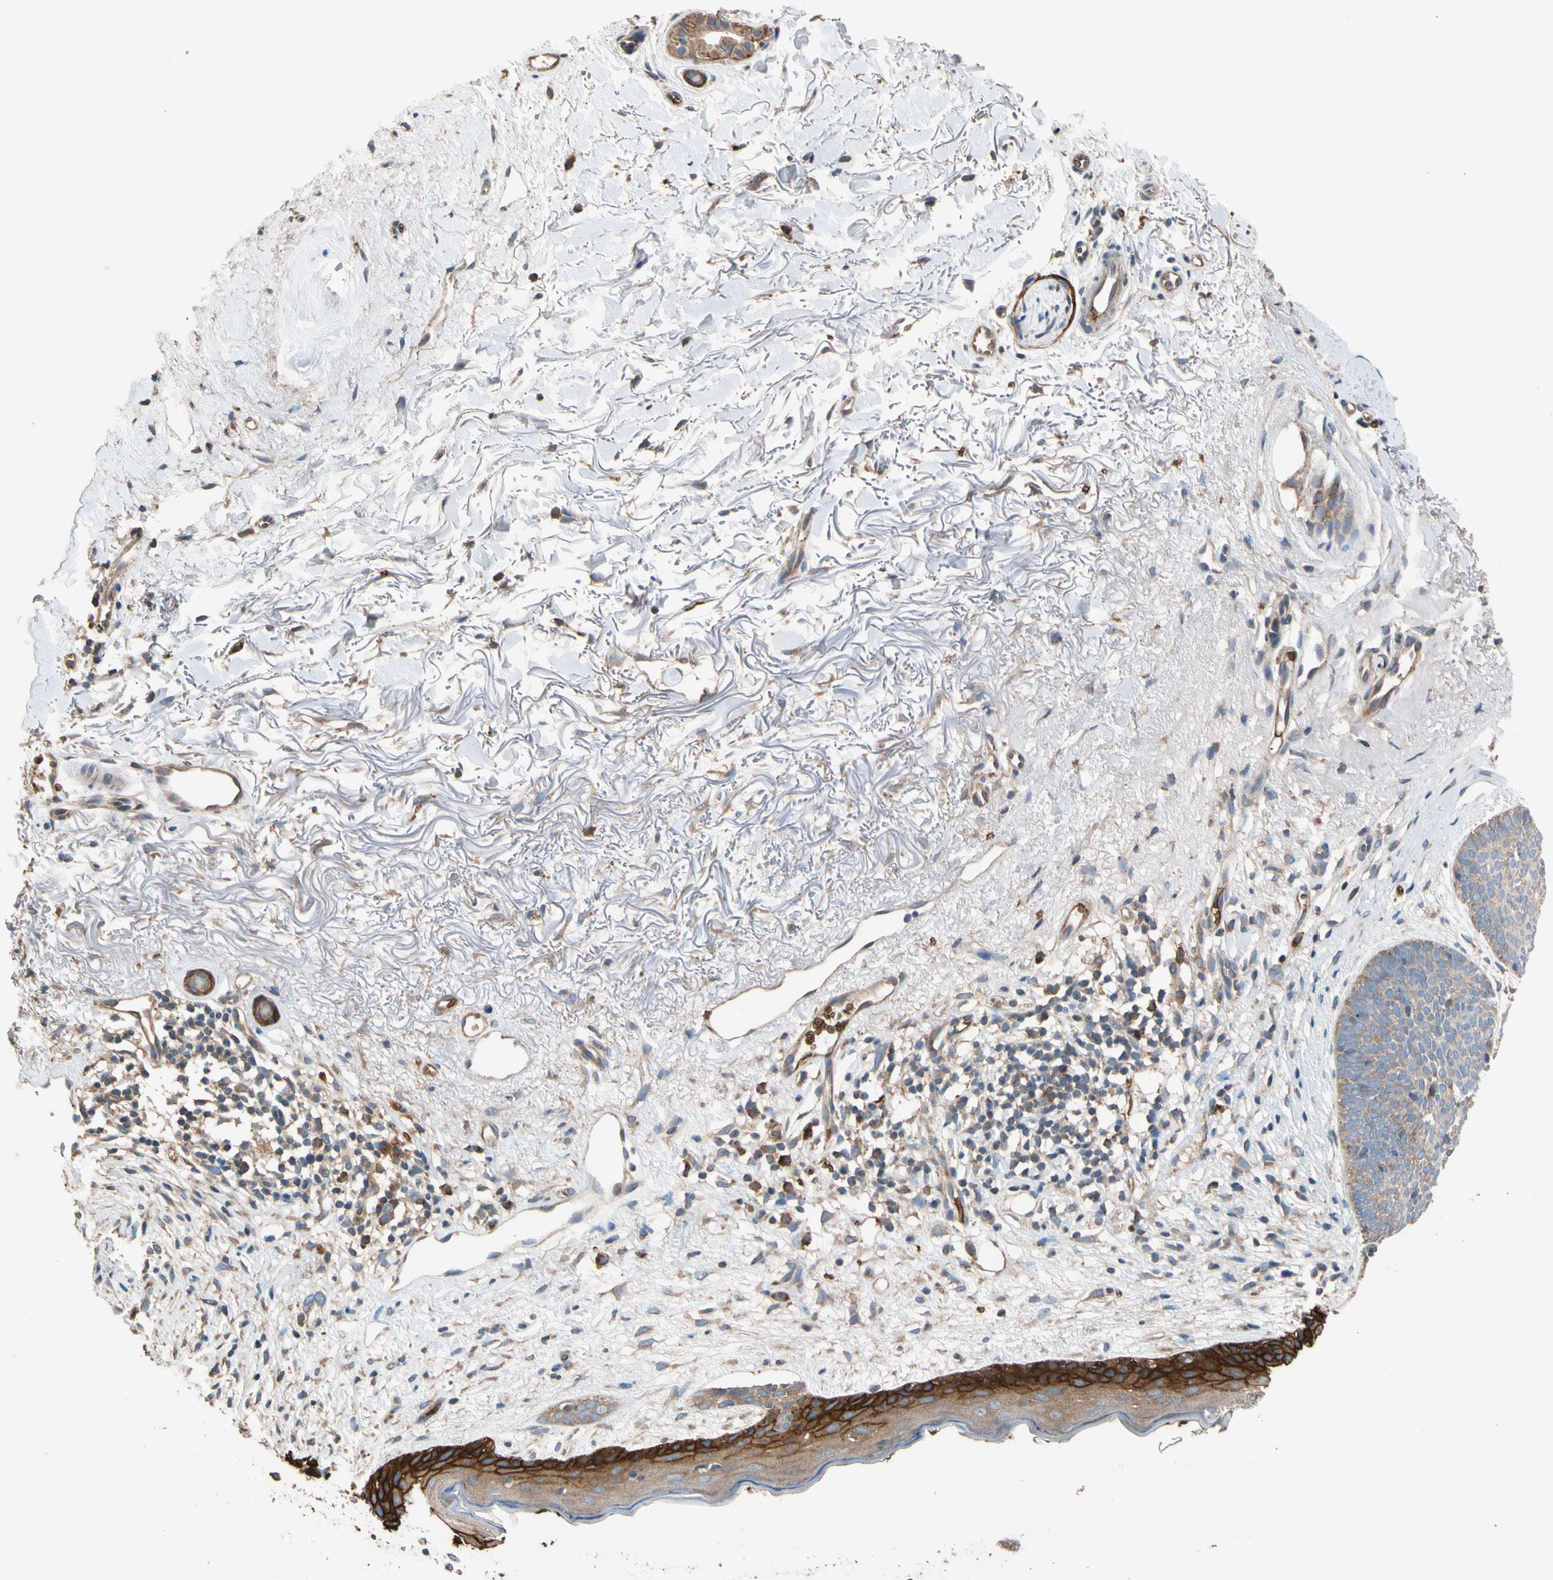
{"staining": {"intensity": "moderate", "quantity": ">75%", "location": "cytoplasmic/membranous"}, "tissue": "skin cancer", "cell_type": "Tumor cells", "image_type": "cancer", "snomed": [{"axis": "morphology", "description": "Normal tissue, NOS"}, {"axis": "morphology", "description": "Basal cell carcinoma"}, {"axis": "topography", "description": "Skin"}], "caption": "IHC of skin basal cell carcinoma exhibits medium levels of moderate cytoplasmic/membranous staining in about >75% of tumor cells.", "gene": "RIOK2", "patient": {"sex": "female", "age": 70}}